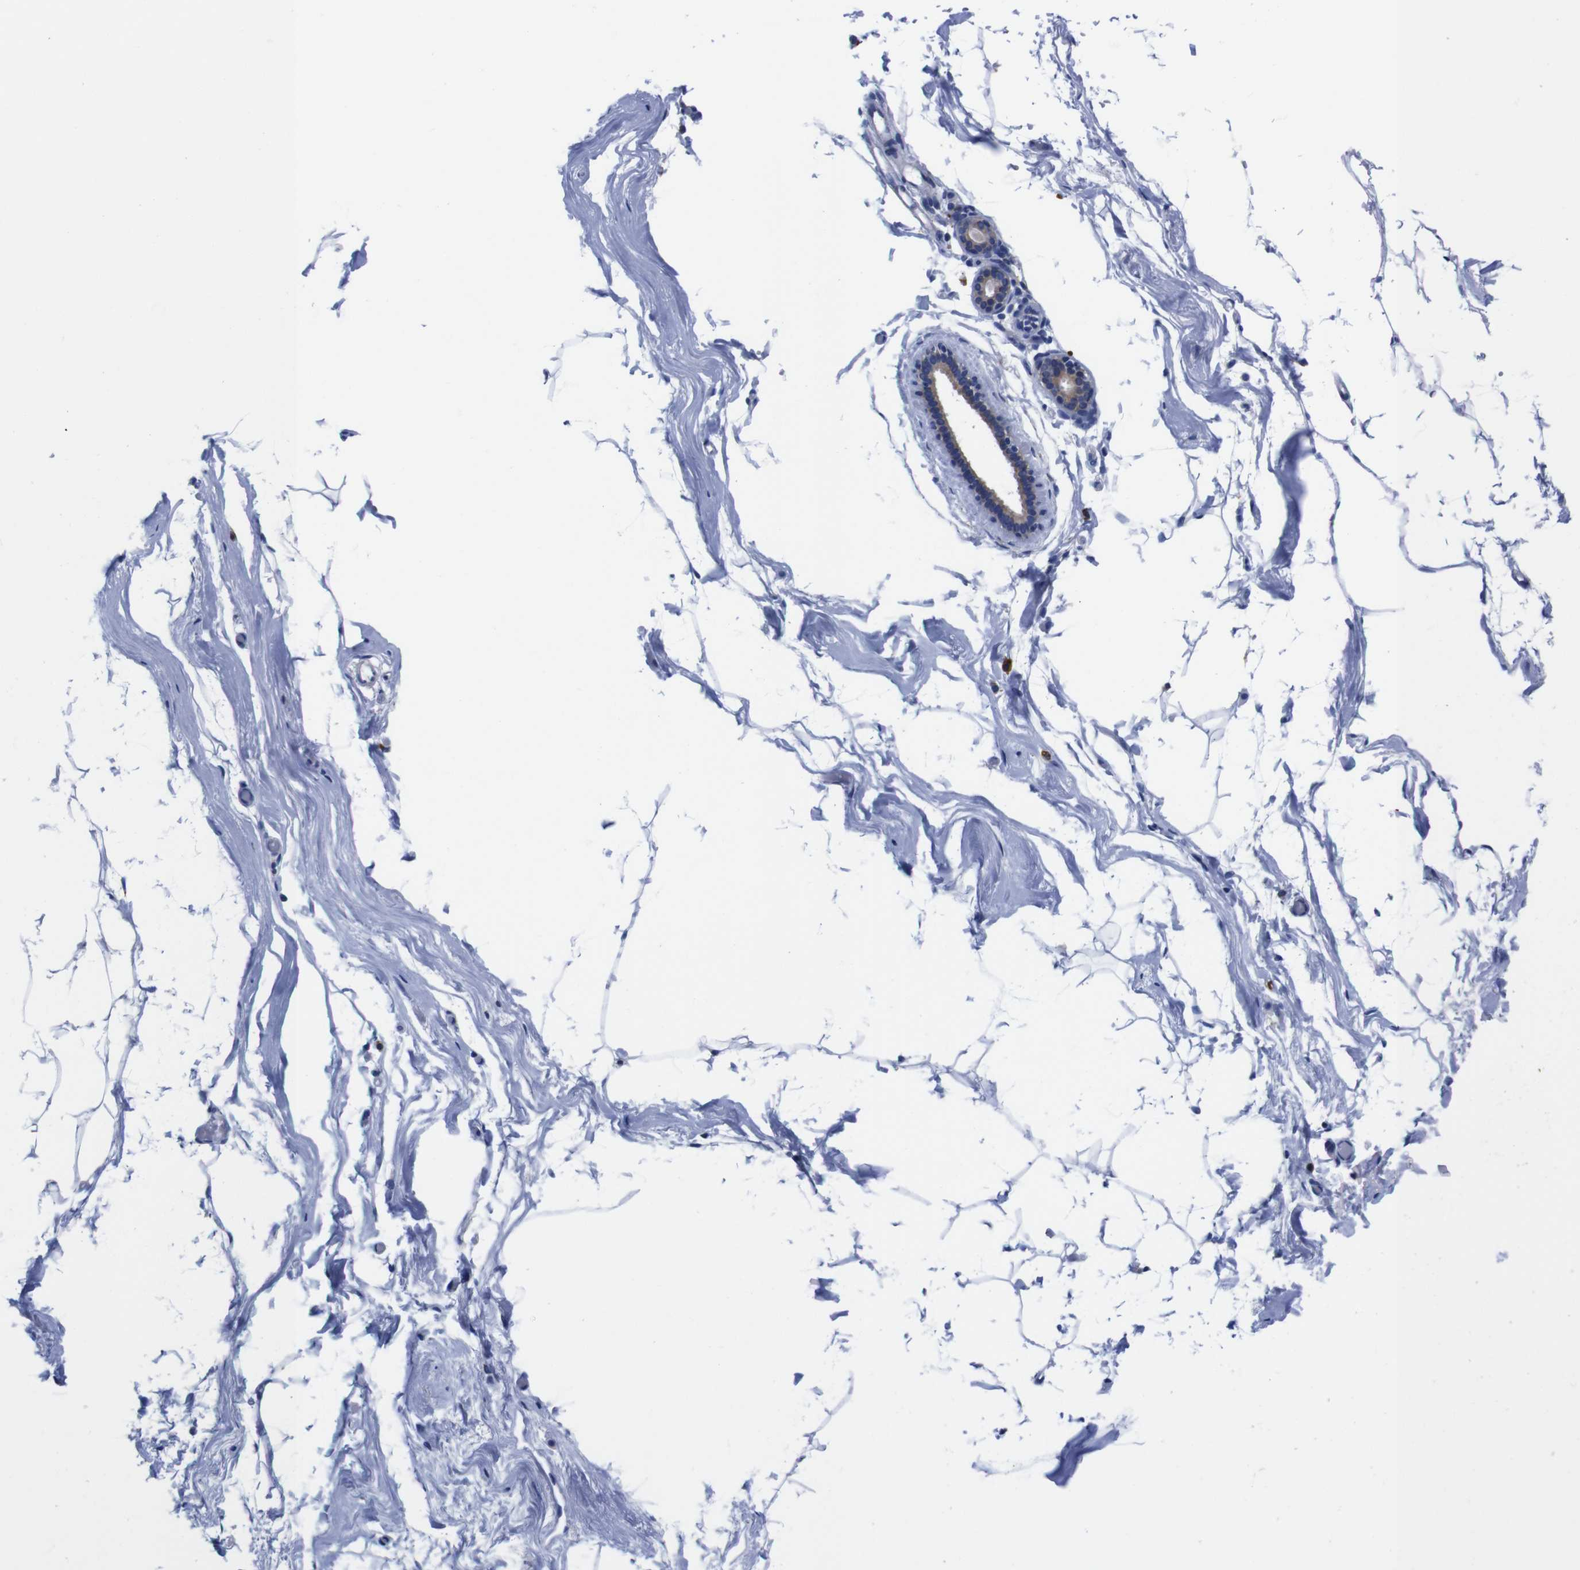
{"staining": {"intensity": "negative", "quantity": "none", "location": "none"}, "tissue": "adipose tissue", "cell_type": "Adipocytes", "image_type": "normal", "snomed": [{"axis": "morphology", "description": "Normal tissue, NOS"}, {"axis": "topography", "description": "Breast"}, {"axis": "topography", "description": "Soft tissue"}], "caption": "Adipocytes show no significant expression in benign adipose tissue. Brightfield microscopy of immunohistochemistry (IHC) stained with DAB (3,3'-diaminobenzidine) (brown) and hematoxylin (blue), captured at high magnification.", "gene": "NEBL", "patient": {"sex": "female", "age": 75}}